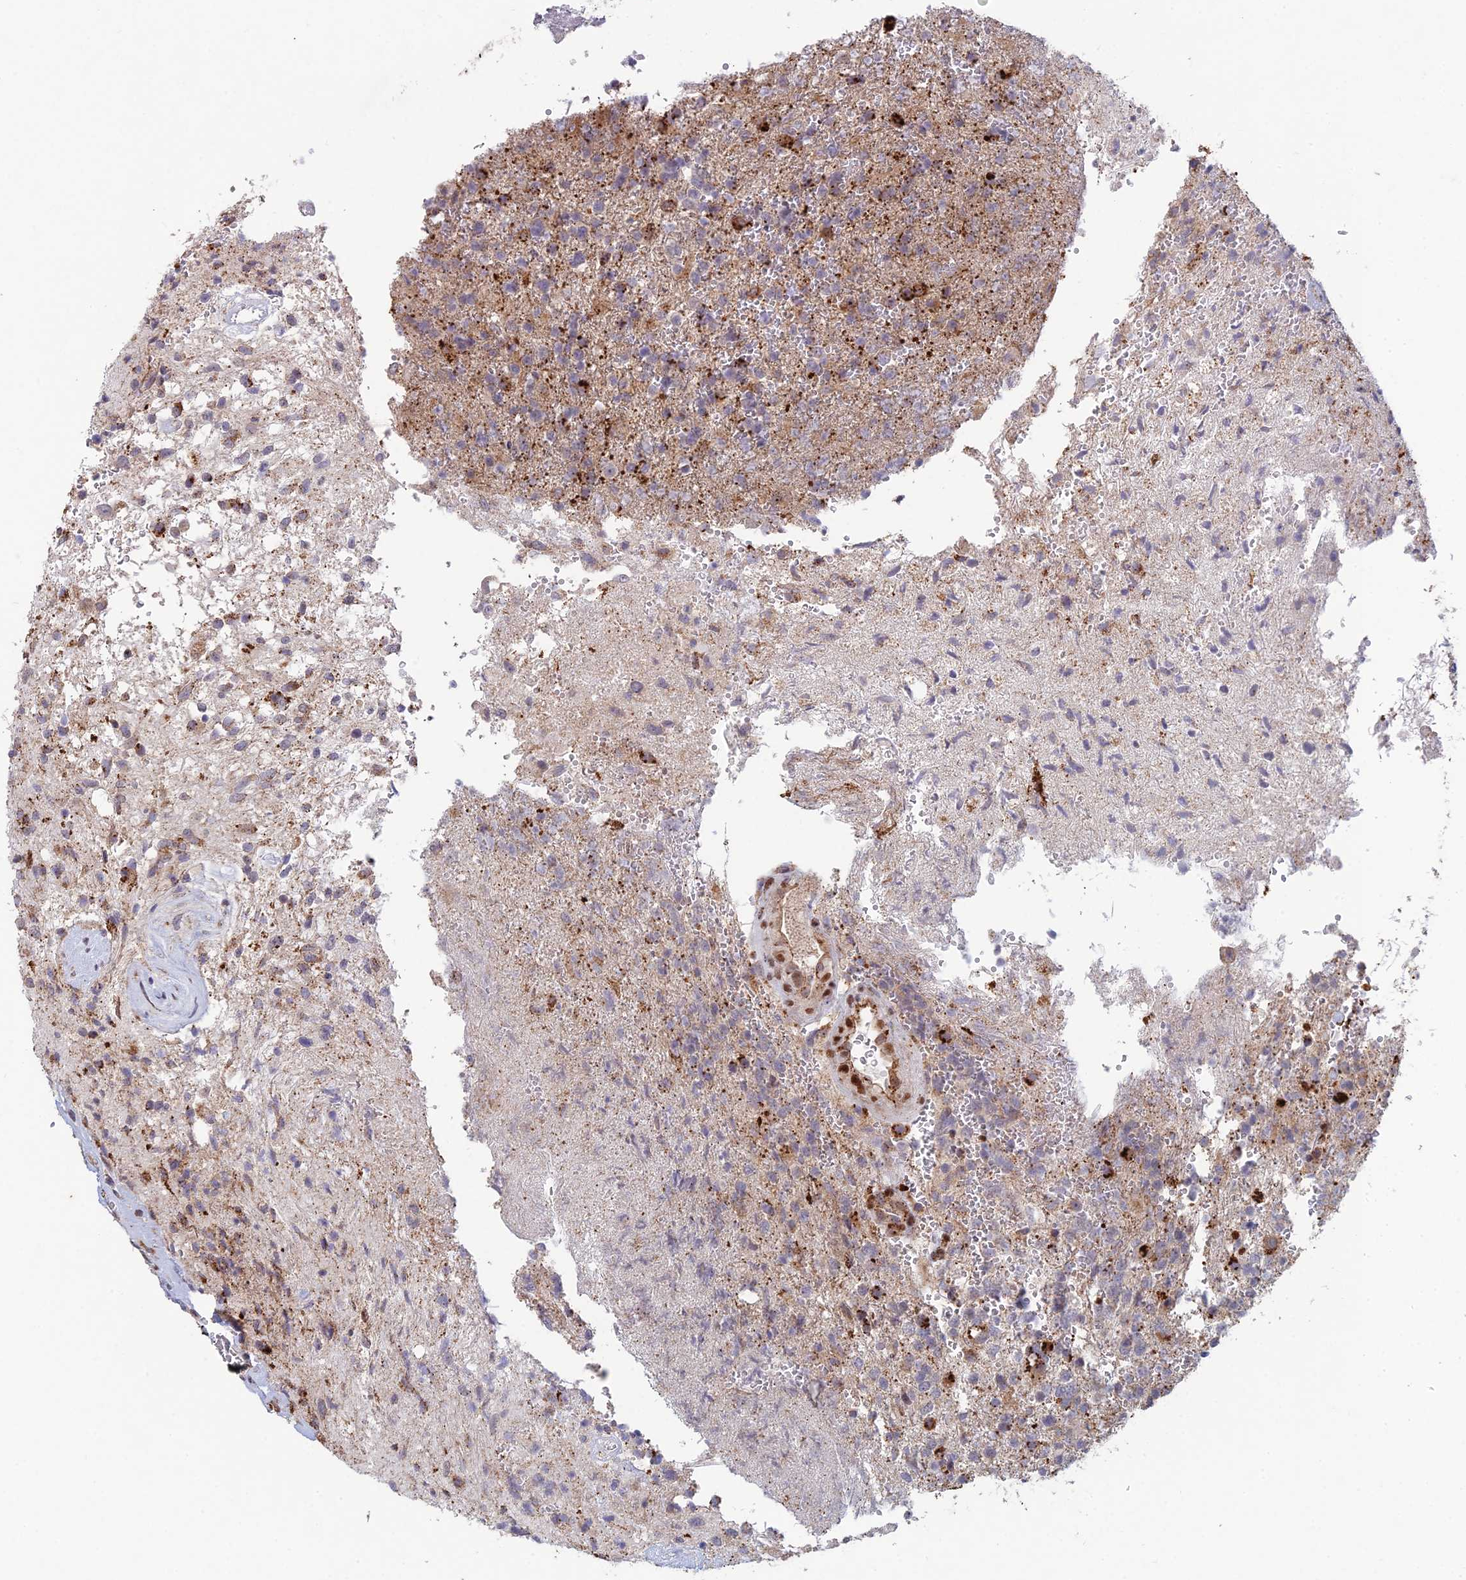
{"staining": {"intensity": "moderate", "quantity": "<25%", "location": "cytoplasmic/membranous"}, "tissue": "glioma", "cell_type": "Tumor cells", "image_type": "cancer", "snomed": [{"axis": "morphology", "description": "Glioma, malignant, High grade"}, {"axis": "topography", "description": "Brain"}], "caption": "Immunohistochemical staining of malignant glioma (high-grade) reveals low levels of moderate cytoplasmic/membranous expression in approximately <25% of tumor cells.", "gene": "FOXS1", "patient": {"sex": "male", "age": 56}}